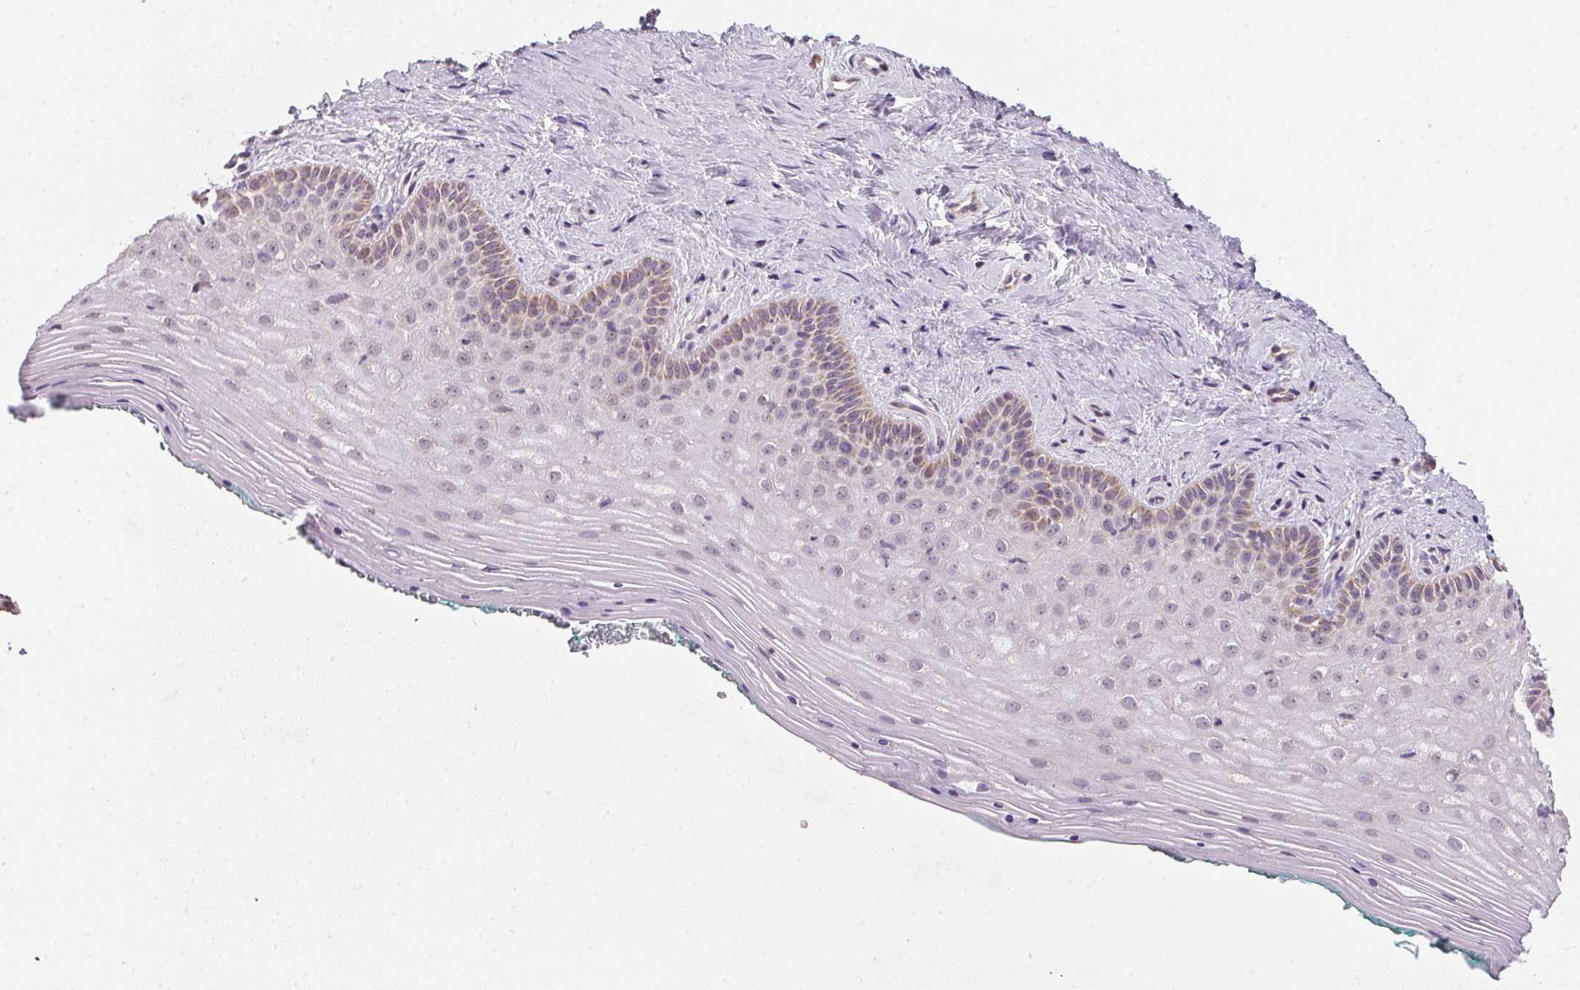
{"staining": {"intensity": "weak", "quantity": "<25%", "location": "cytoplasmic/membranous"}, "tissue": "vagina", "cell_type": "Squamous epithelial cells", "image_type": "normal", "snomed": [{"axis": "morphology", "description": "Normal tissue, NOS"}, {"axis": "topography", "description": "Vagina"}], "caption": "High power microscopy micrograph of an immunohistochemistry photomicrograph of unremarkable vagina, revealing no significant positivity in squamous epithelial cells.", "gene": "COQ7", "patient": {"sex": "female", "age": 45}}